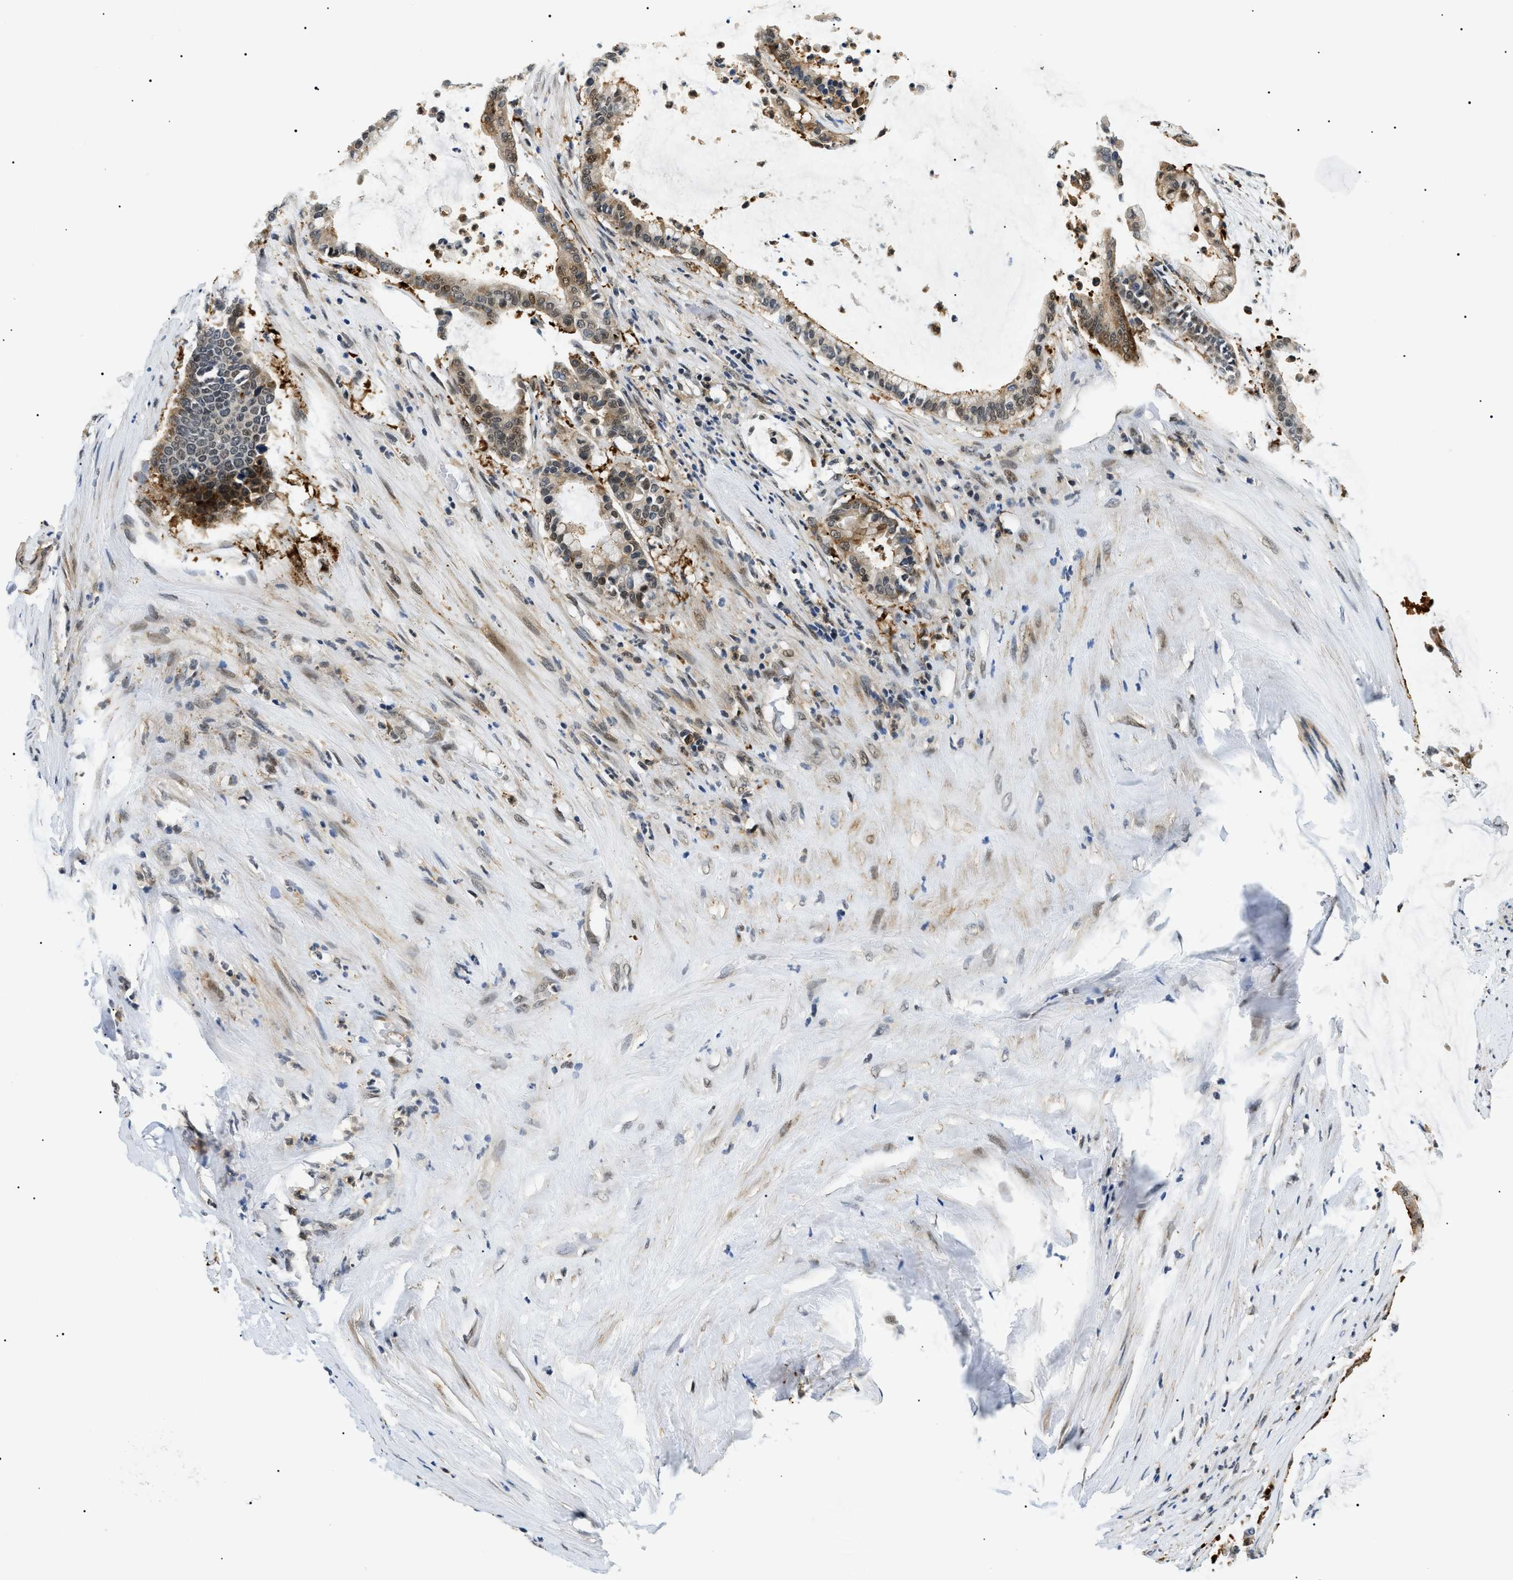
{"staining": {"intensity": "moderate", "quantity": "25%-75%", "location": "cytoplasmic/membranous,nuclear"}, "tissue": "pancreatic cancer", "cell_type": "Tumor cells", "image_type": "cancer", "snomed": [{"axis": "morphology", "description": "Adenocarcinoma, NOS"}, {"axis": "topography", "description": "Pancreas"}], "caption": "There is medium levels of moderate cytoplasmic/membranous and nuclear positivity in tumor cells of pancreatic adenocarcinoma, as demonstrated by immunohistochemical staining (brown color).", "gene": "RBM15", "patient": {"sex": "male", "age": 41}}